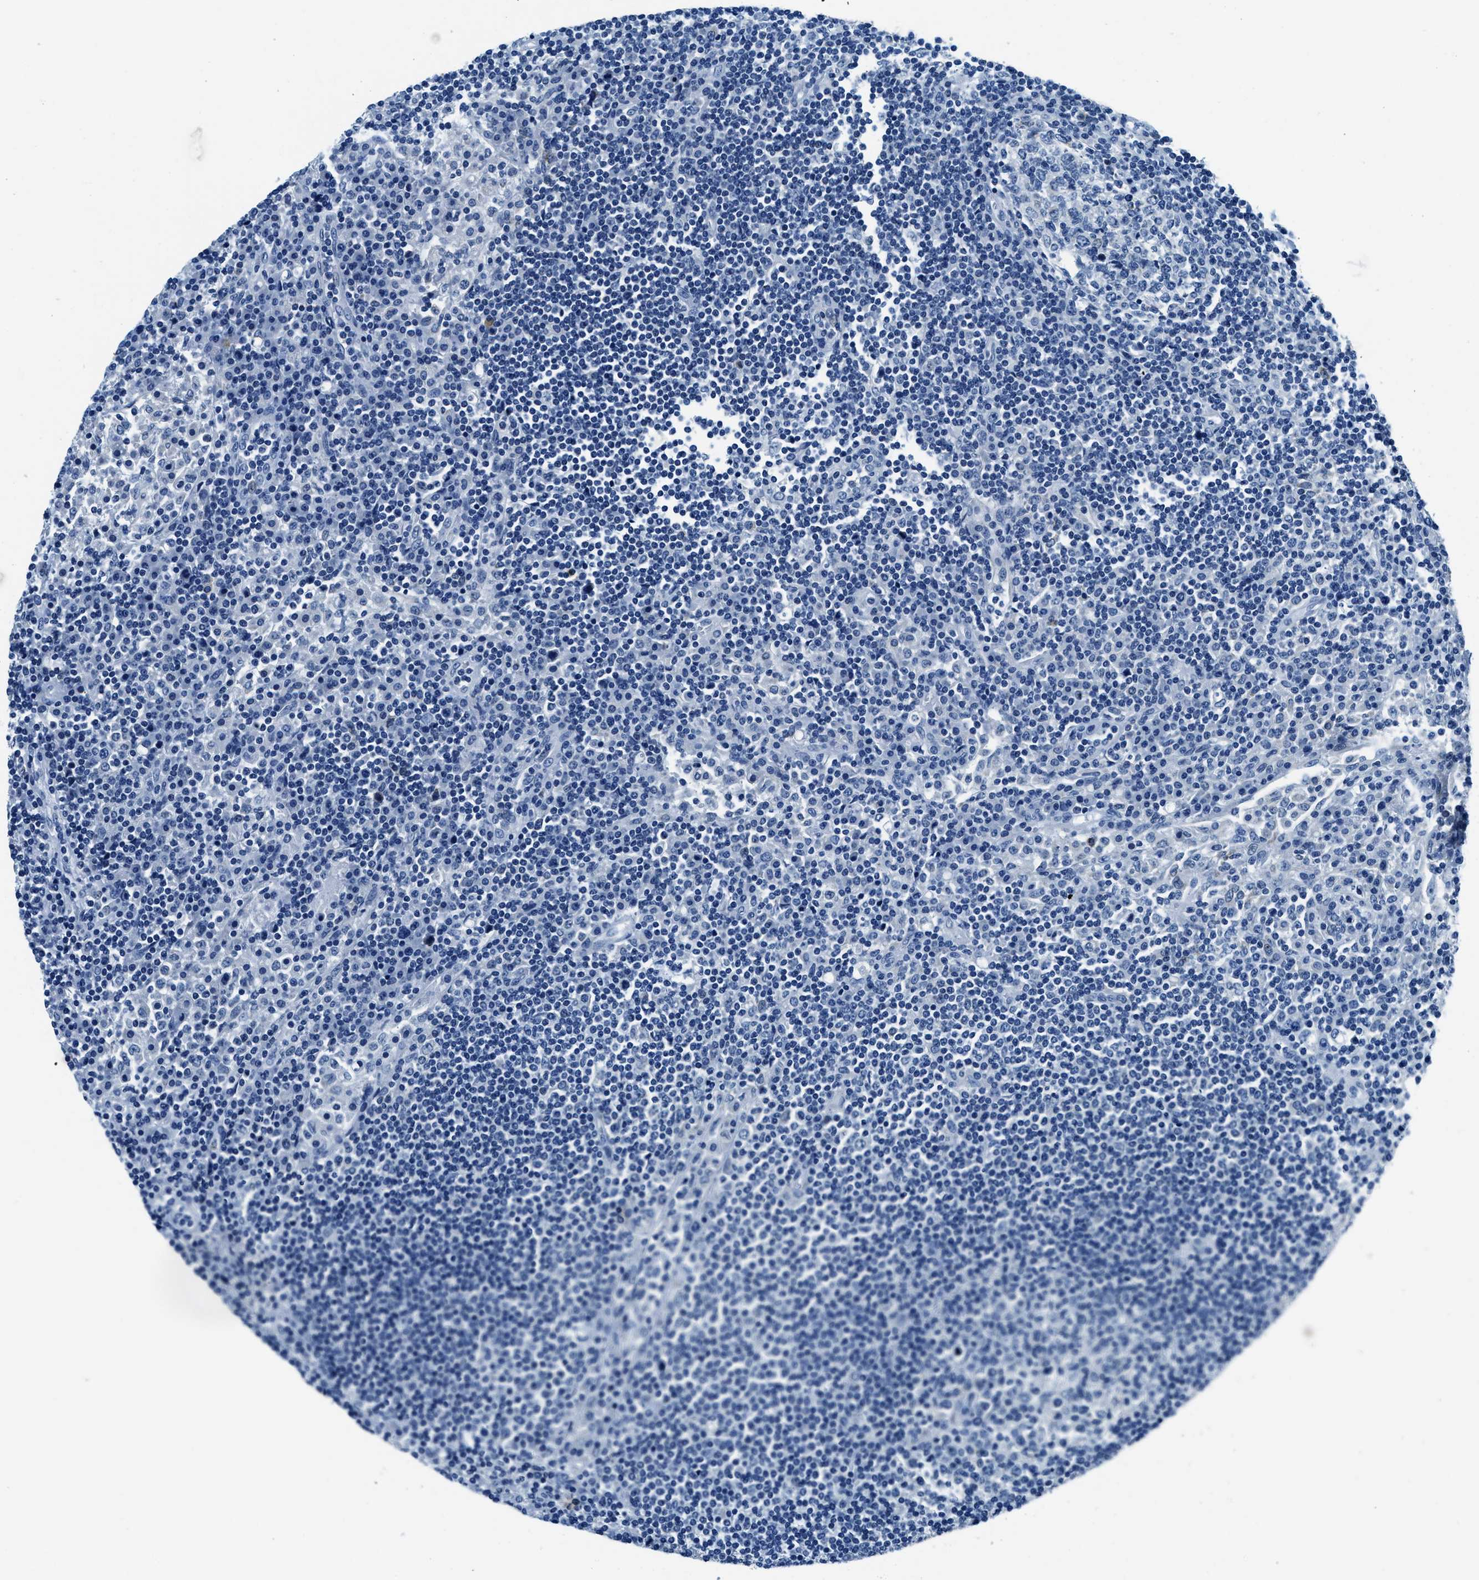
{"staining": {"intensity": "negative", "quantity": "none", "location": "none"}, "tissue": "lymph node", "cell_type": "Germinal center cells", "image_type": "normal", "snomed": [{"axis": "morphology", "description": "Normal tissue, NOS"}, {"axis": "topography", "description": "Lymph node"}], "caption": "A high-resolution micrograph shows immunohistochemistry (IHC) staining of benign lymph node, which demonstrates no significant positivity in germinal center cells. Nuclei are stained in blue.", "gene": "UBAC2", "patient": {"sex": "female", "age": 53}}